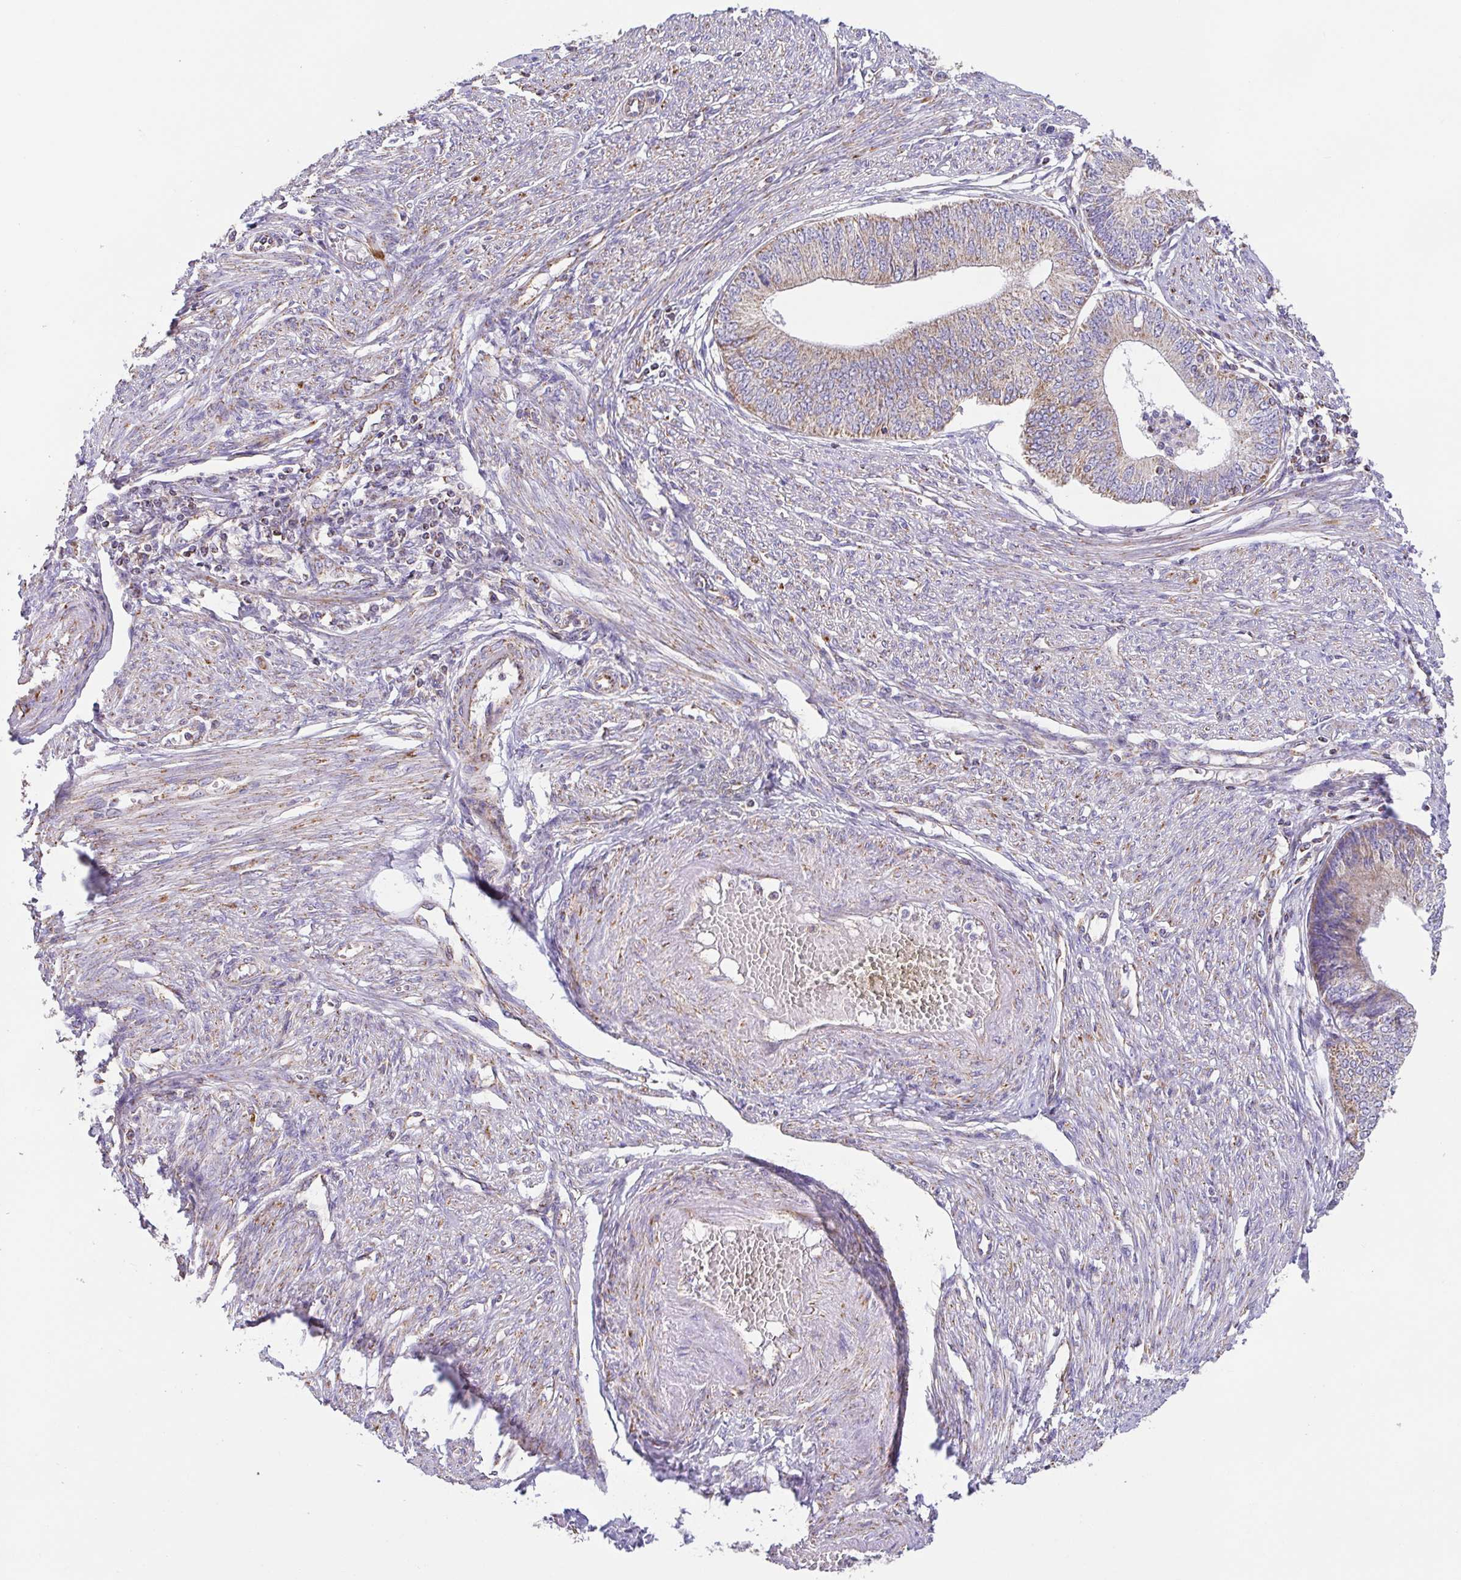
{"staining": {"intensity": "weak", "quantity": ">75%", "location": "cytoplasmic/membranous"}, "tissue": "endometrial cancer", "cell_type": "Tumor cells", "image_type": "cancer", "snomed": [{"axis": "morphology", "description": "Adenocarcinoma, NOS"}, {"axis": "topography", "description": "Endometrium"}], "caption": "A photomicrograph of human endometrial cancer (adenocarcinoma) stained for a protein exhibits weak cytoplasmic/membranous brown staining in tumor cells.", "gene": "GINM1", "patient": {"sex": "female", "age": 68}}